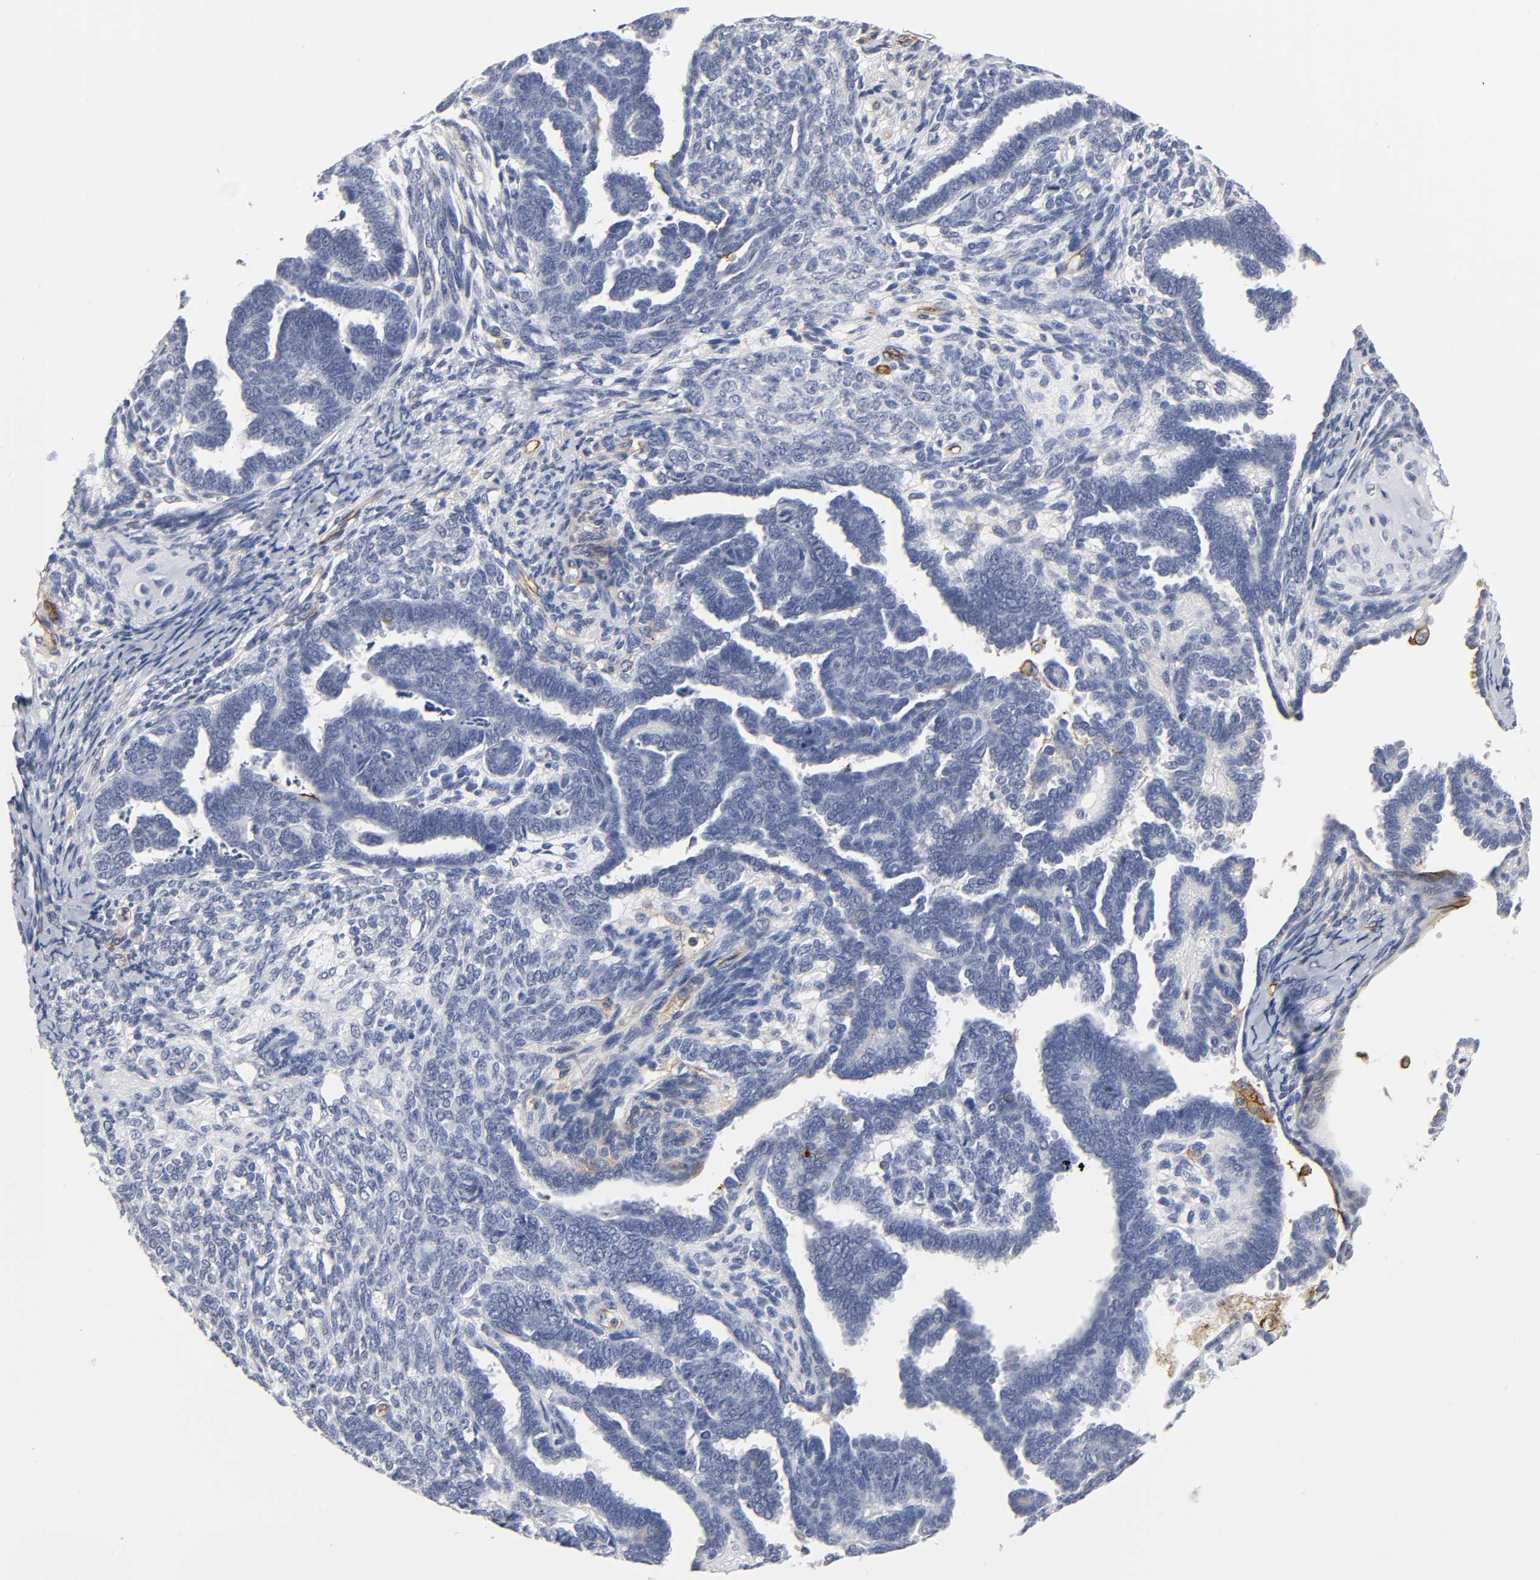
{"staining": {"intensity": "negative", "quantity": "none", "location": "none"}, "tissue": "endometrial cancer", "cell_type": "Tumor cells", "image_type": "cancer", "snomed": [{"axis": "morphology", "description": "Neoplasm, malignant, NOS"}, {"axis": "topography", "description": "Endometrium"}], "caption": "The photomicrograph shows no staining of tumor cells in endometrial cancer.", "gene": "ICAM1", "patient": {"sex": "female", "age": 74}}